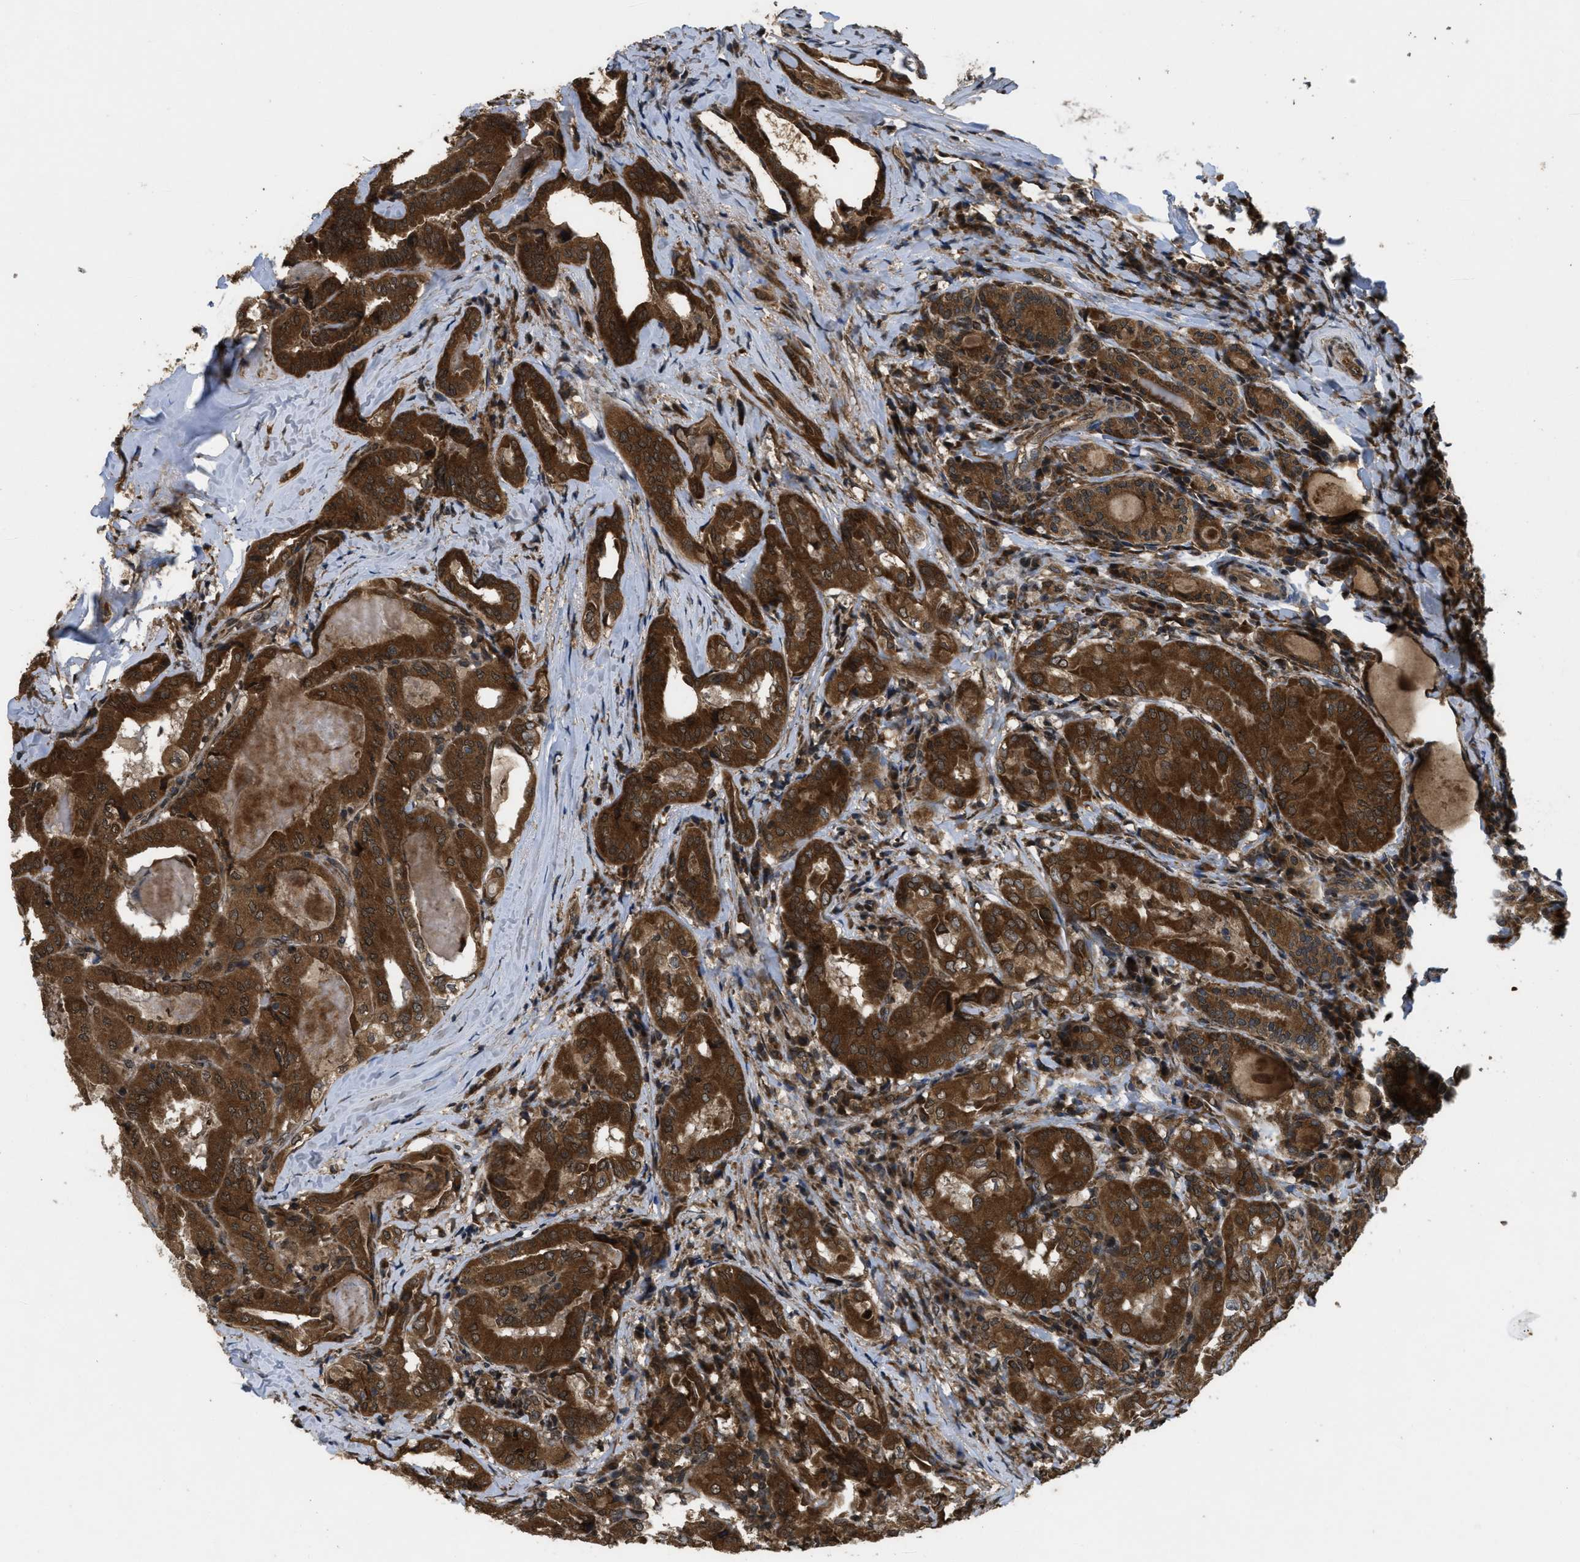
{"staining": {"intensity": "strong", "quantity": ">75%", "location": "cytoplasmic/membranous"}, "tissue": "thyroid cancer", "cell_type": "Tumor cells", "image_type": "cancer", "snomed": [{"axis": "morphology", "description": "Papillary adenocarcinoma, NOS"}, {"axis": "topography", "description": "Thyroid gland"}], "caption": "Protein staining exhibits strong cytoplasmic/membranous positivity in approximately >75% of tumor cells in papillary adenocarcinoma (thyroid). The staining was performed using DAB (3,3'-diaminobenzidine) to visualize the protein expression in brown, while the nuclei were stained in blue with hematoxylin (Magnification: 20x).", "gene": "SPTLC1", "patient": {"sex": "female", "age": 42}}